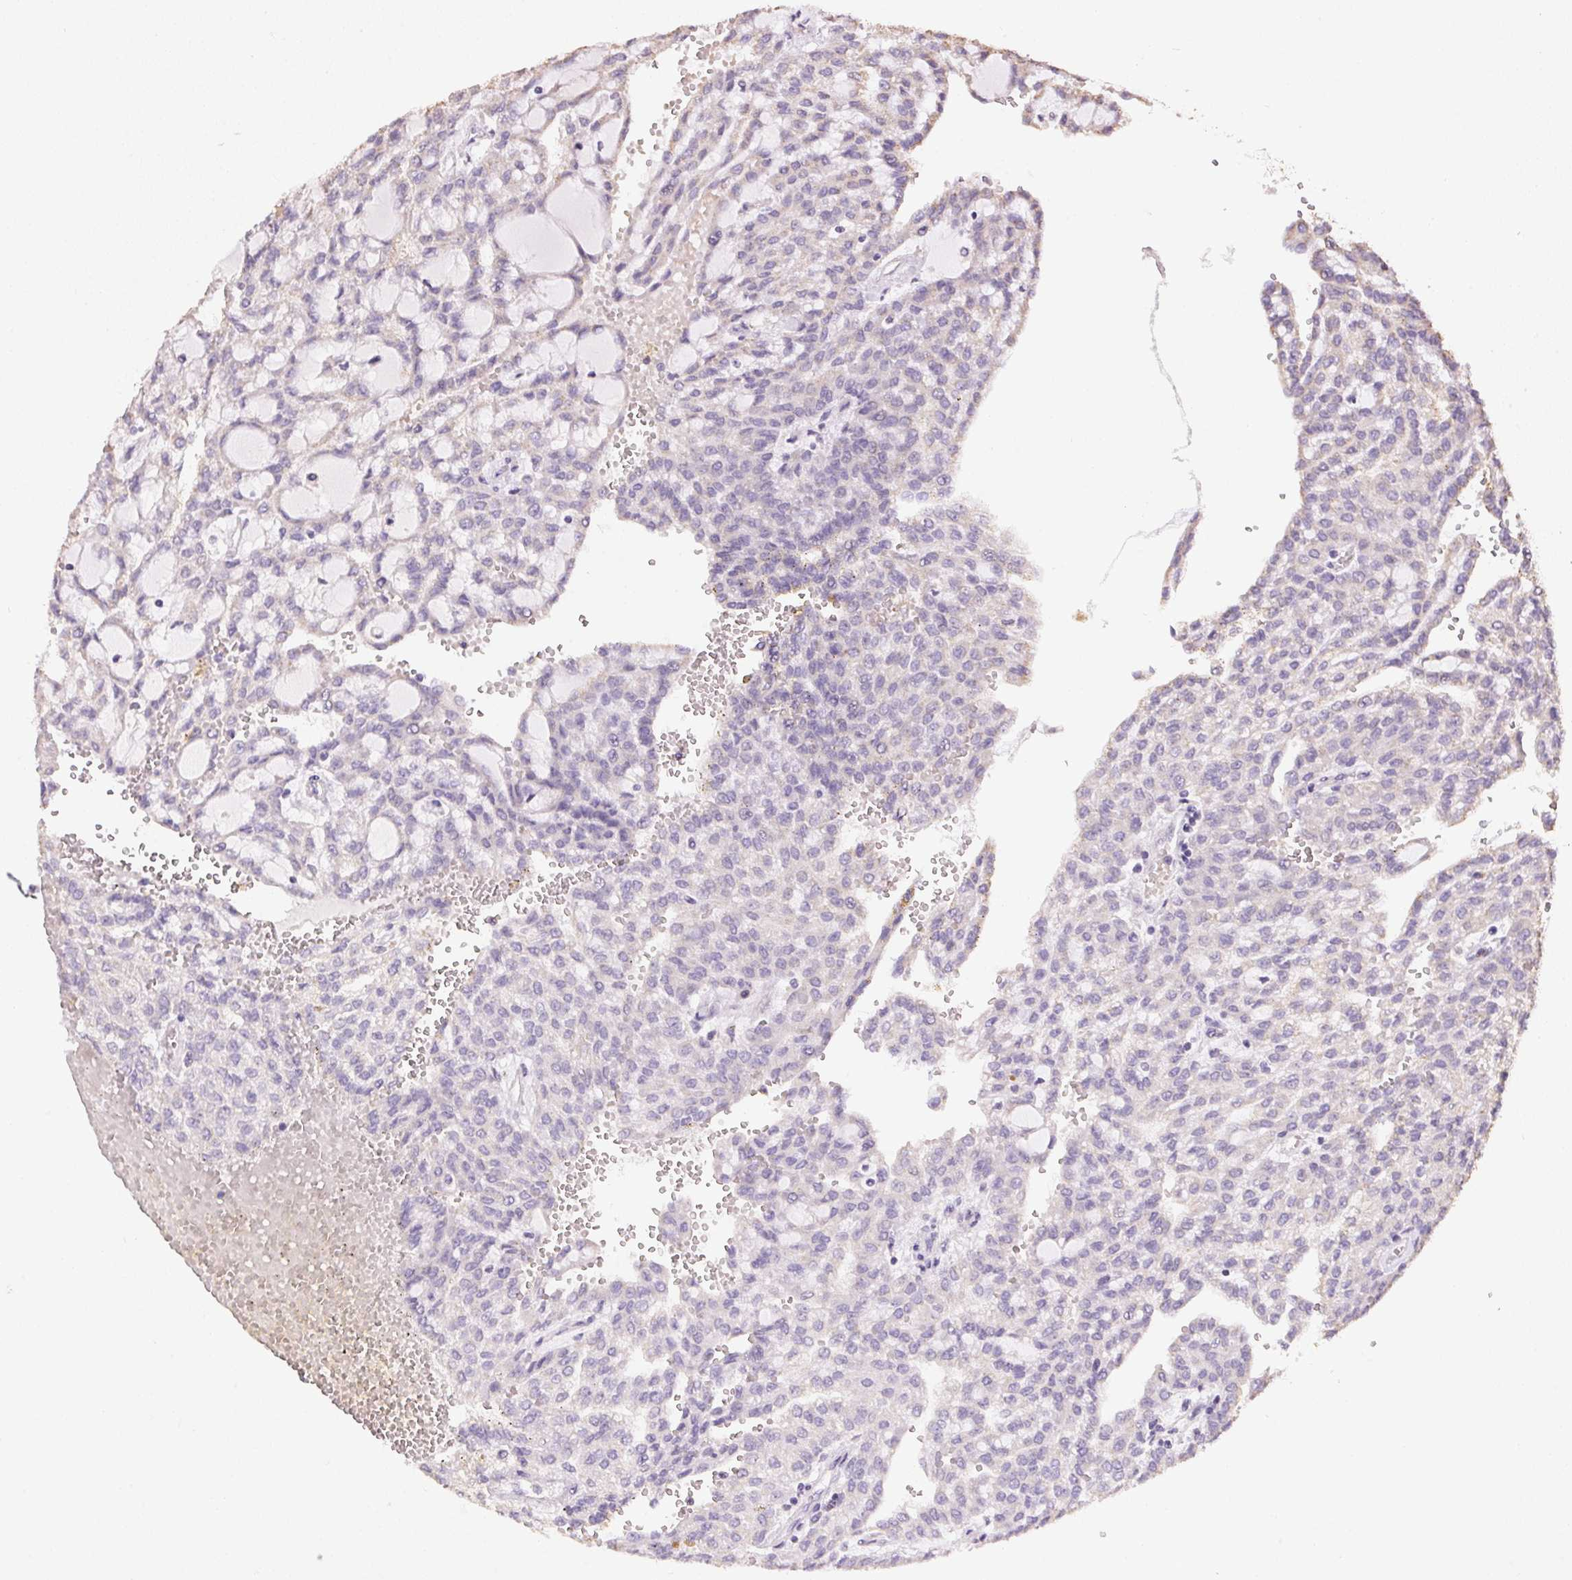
{"staining": {"intensity": "negative", "quantity": "none", "location": "none"}, "tissue": "renal cancer", "cell_type": "Tumor cells", "image_type": "cancer", "snomed": [{"axis": "morphology", "description": "Adenocarcinoma, NOS"}, {"axis": "topography", "description": "Kidney"}], "caption": "The immunohistochemistry (IHC) photomicrograph has no significant expression in tumor cells of renal cancer tissue.", "gene": "SPACA9", "patient": {"sex": "male", "age": 63}}